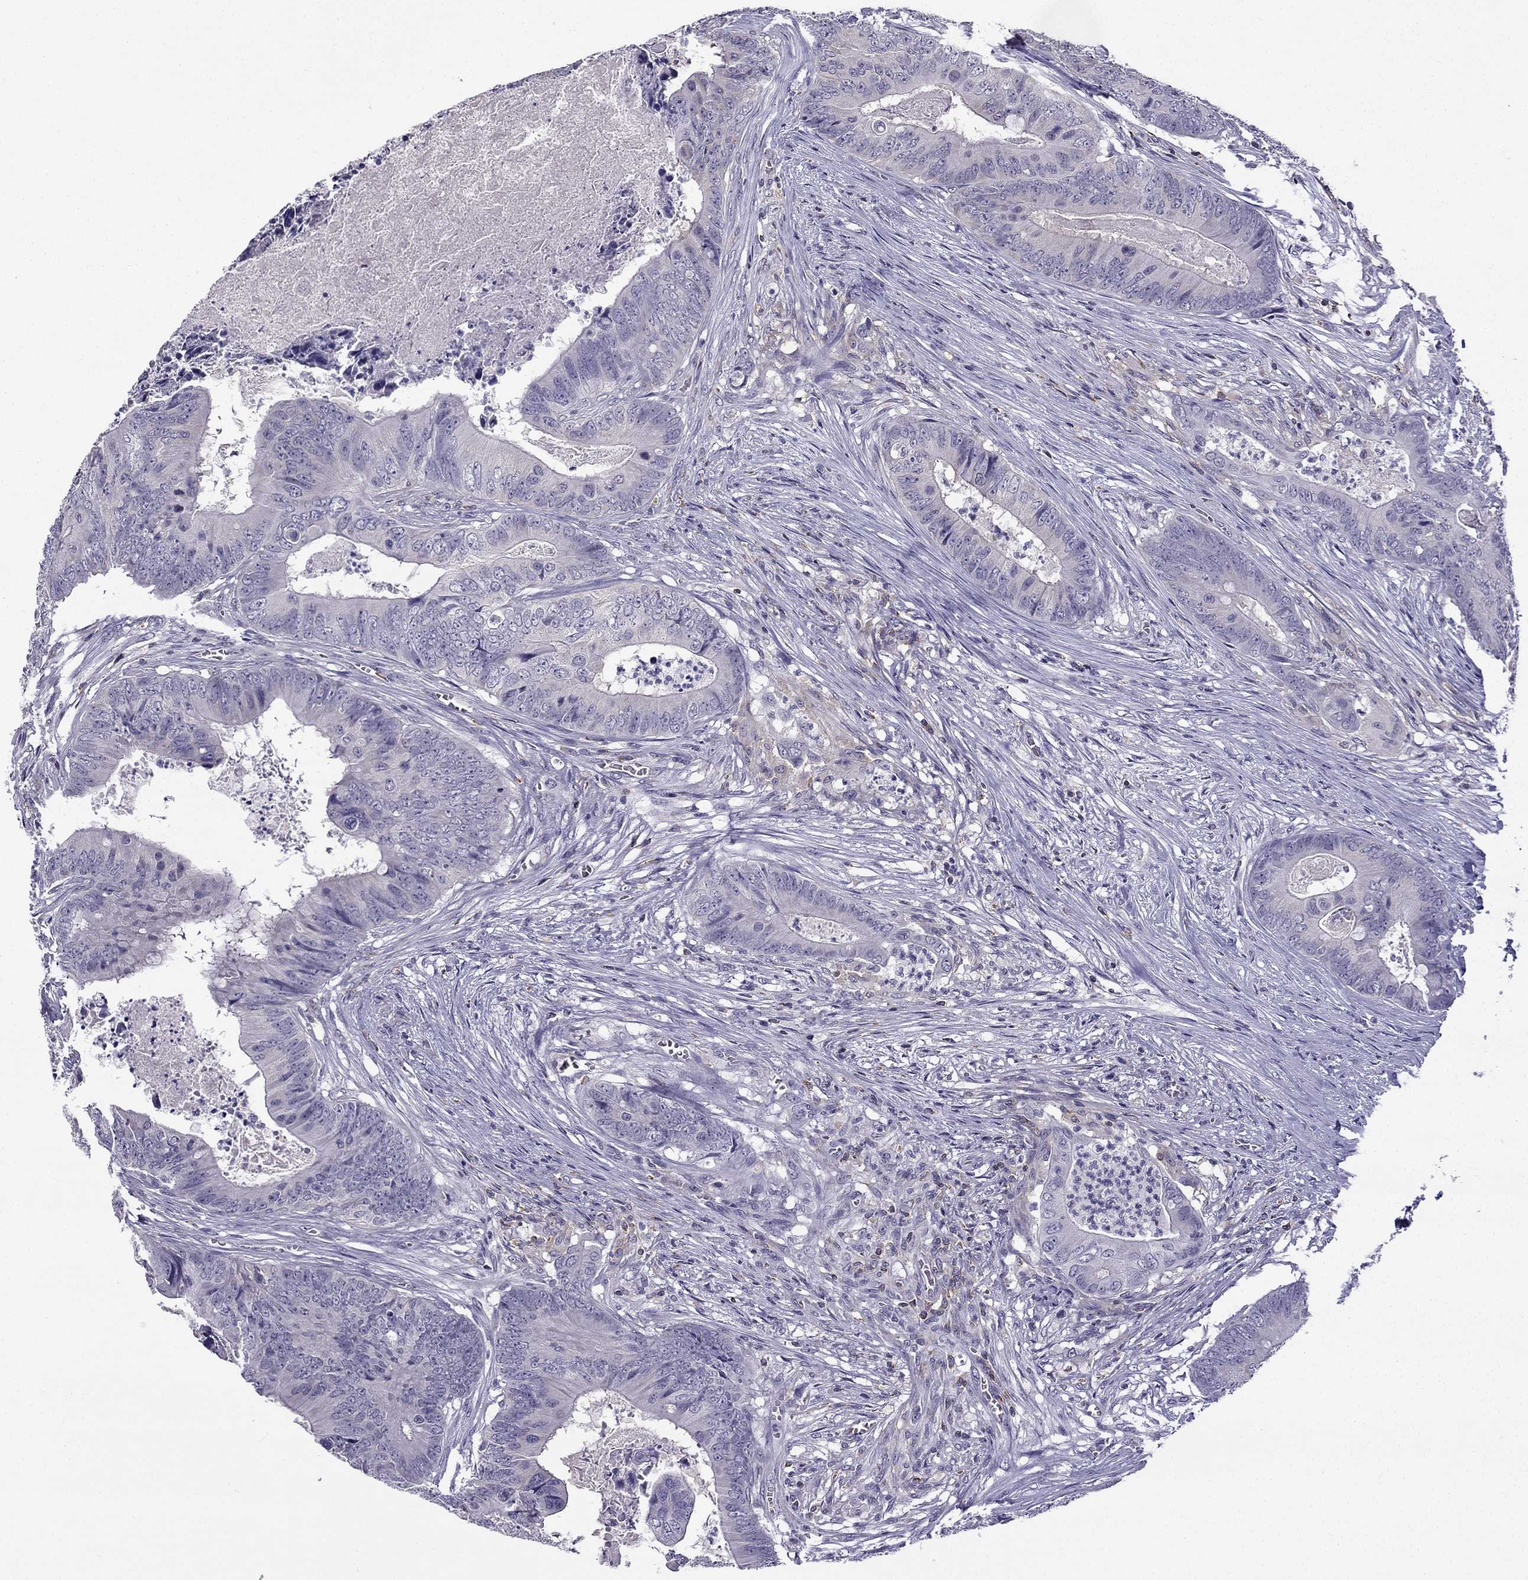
{"staining": {"intensity": "negative", "quantity": "none", "location": "none"}, "tissue": "colorectal cancer", "cell_type": "Tumor cells", "image_type": "cancer", "snomed": [{"axis": "morphology", "description": "Adenocarcinoma, NOS"}, {"axis": "topography", "description": "Colon"}], "caption": "This micrograph is of colorectal adenocarcinoma stained with immunohistochemistry (IHC) to label a protein in brown with the nuclei are counter-stained blue. There is no staining in tumor cells.", "gene": "CCK", "patient": {"sex": "male", "age": 84}}